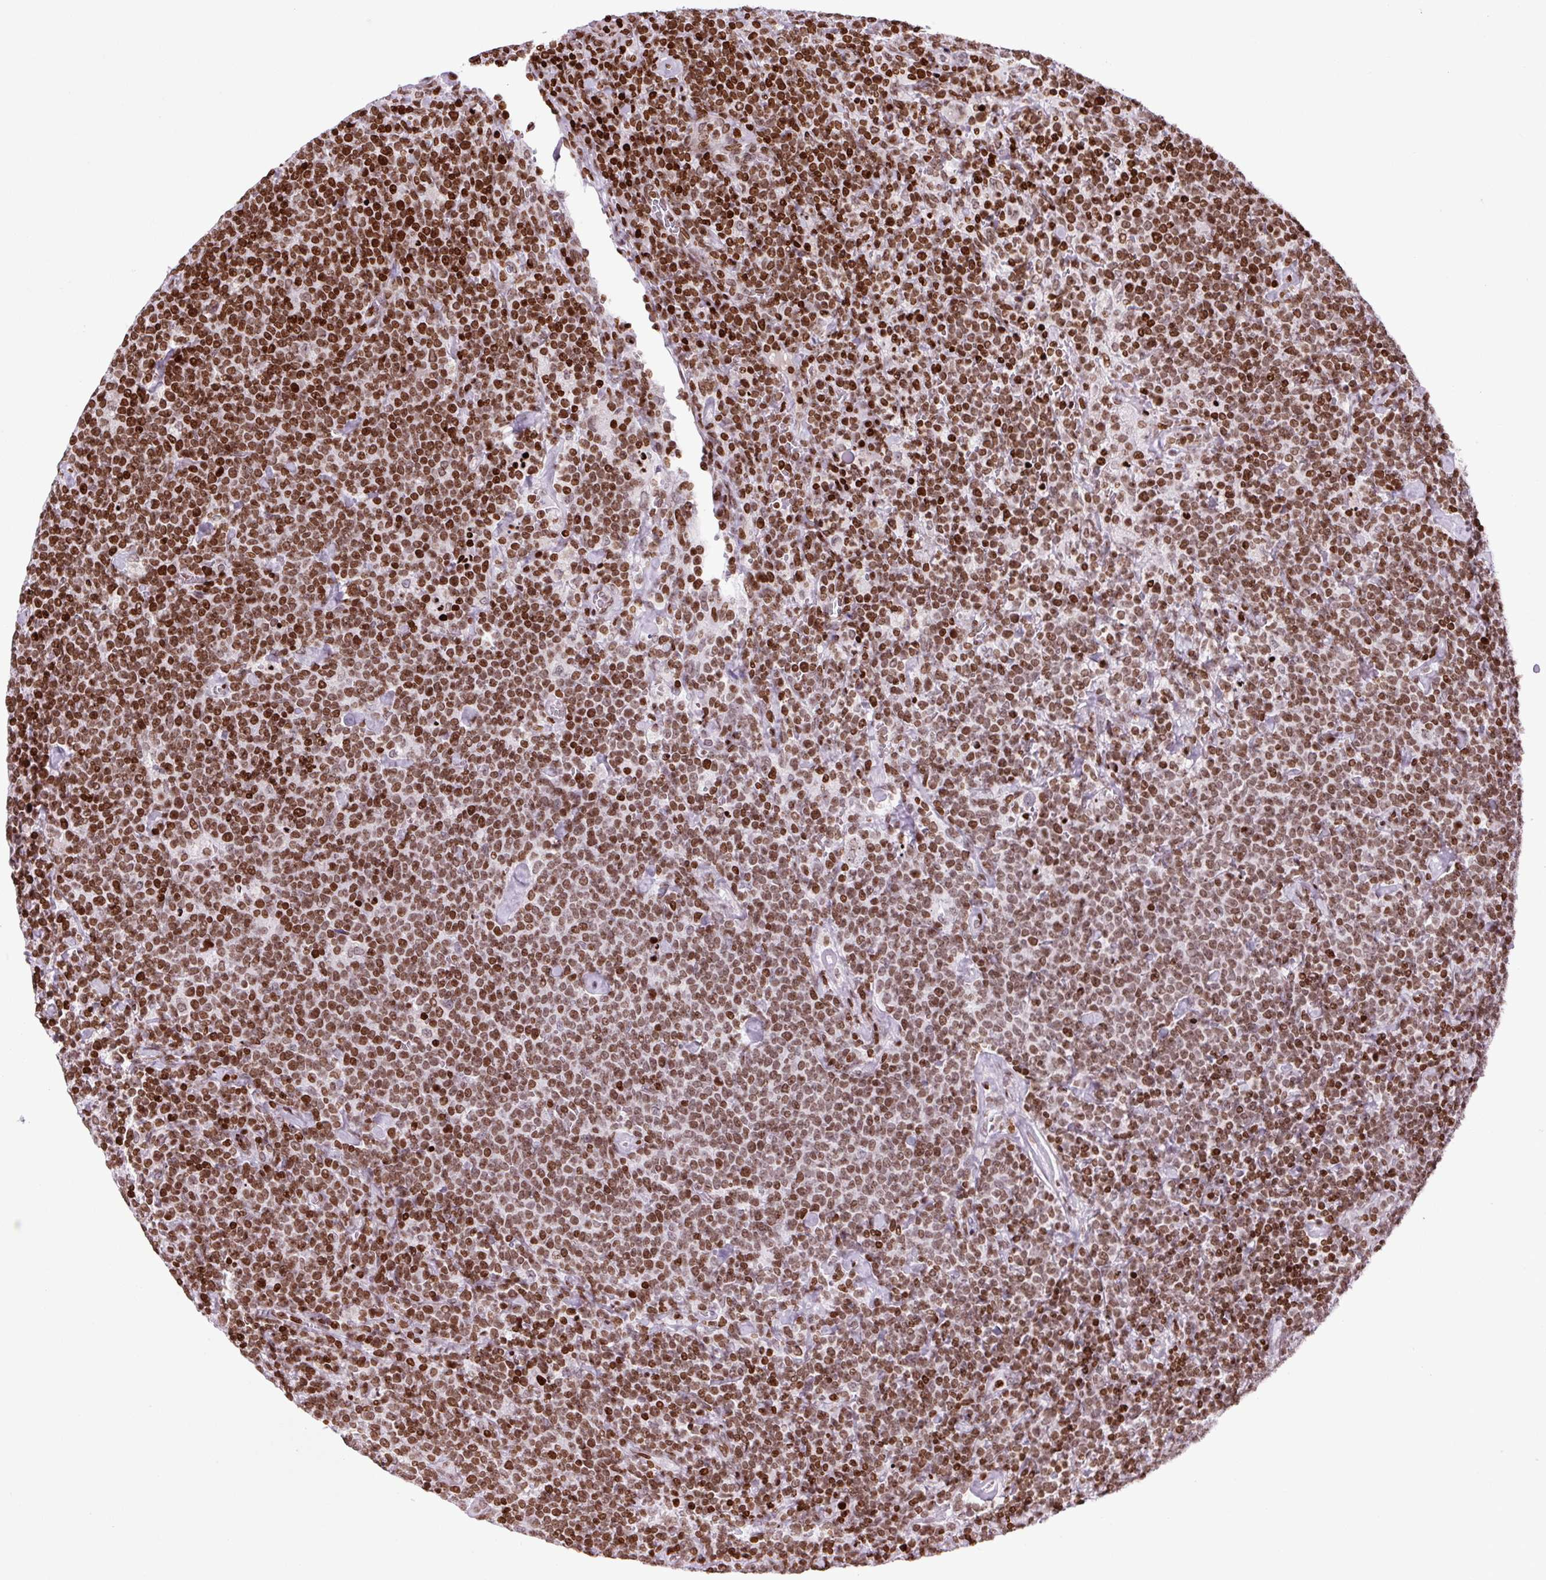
{"staining": {"intensity": "strong", "quantity": ">75%", "location": "nuclear"}, "tissue": "lymphoma", "cell_type": "Tumor cells", "image_type": "cancer", "snomed": [{"axis": "morphology", "description": "Malignant lymphoma, non-Hodgkin's type, High grade"}, {"axis": "topography", "description": "Lymph node"}], "caption": "Human lymphoma stained with a brown dye reveals strong nuclear positive staining in about >75% of tumor cells.", "gene": "H1-3", "patient": {"sex": "male", "age": 61}}